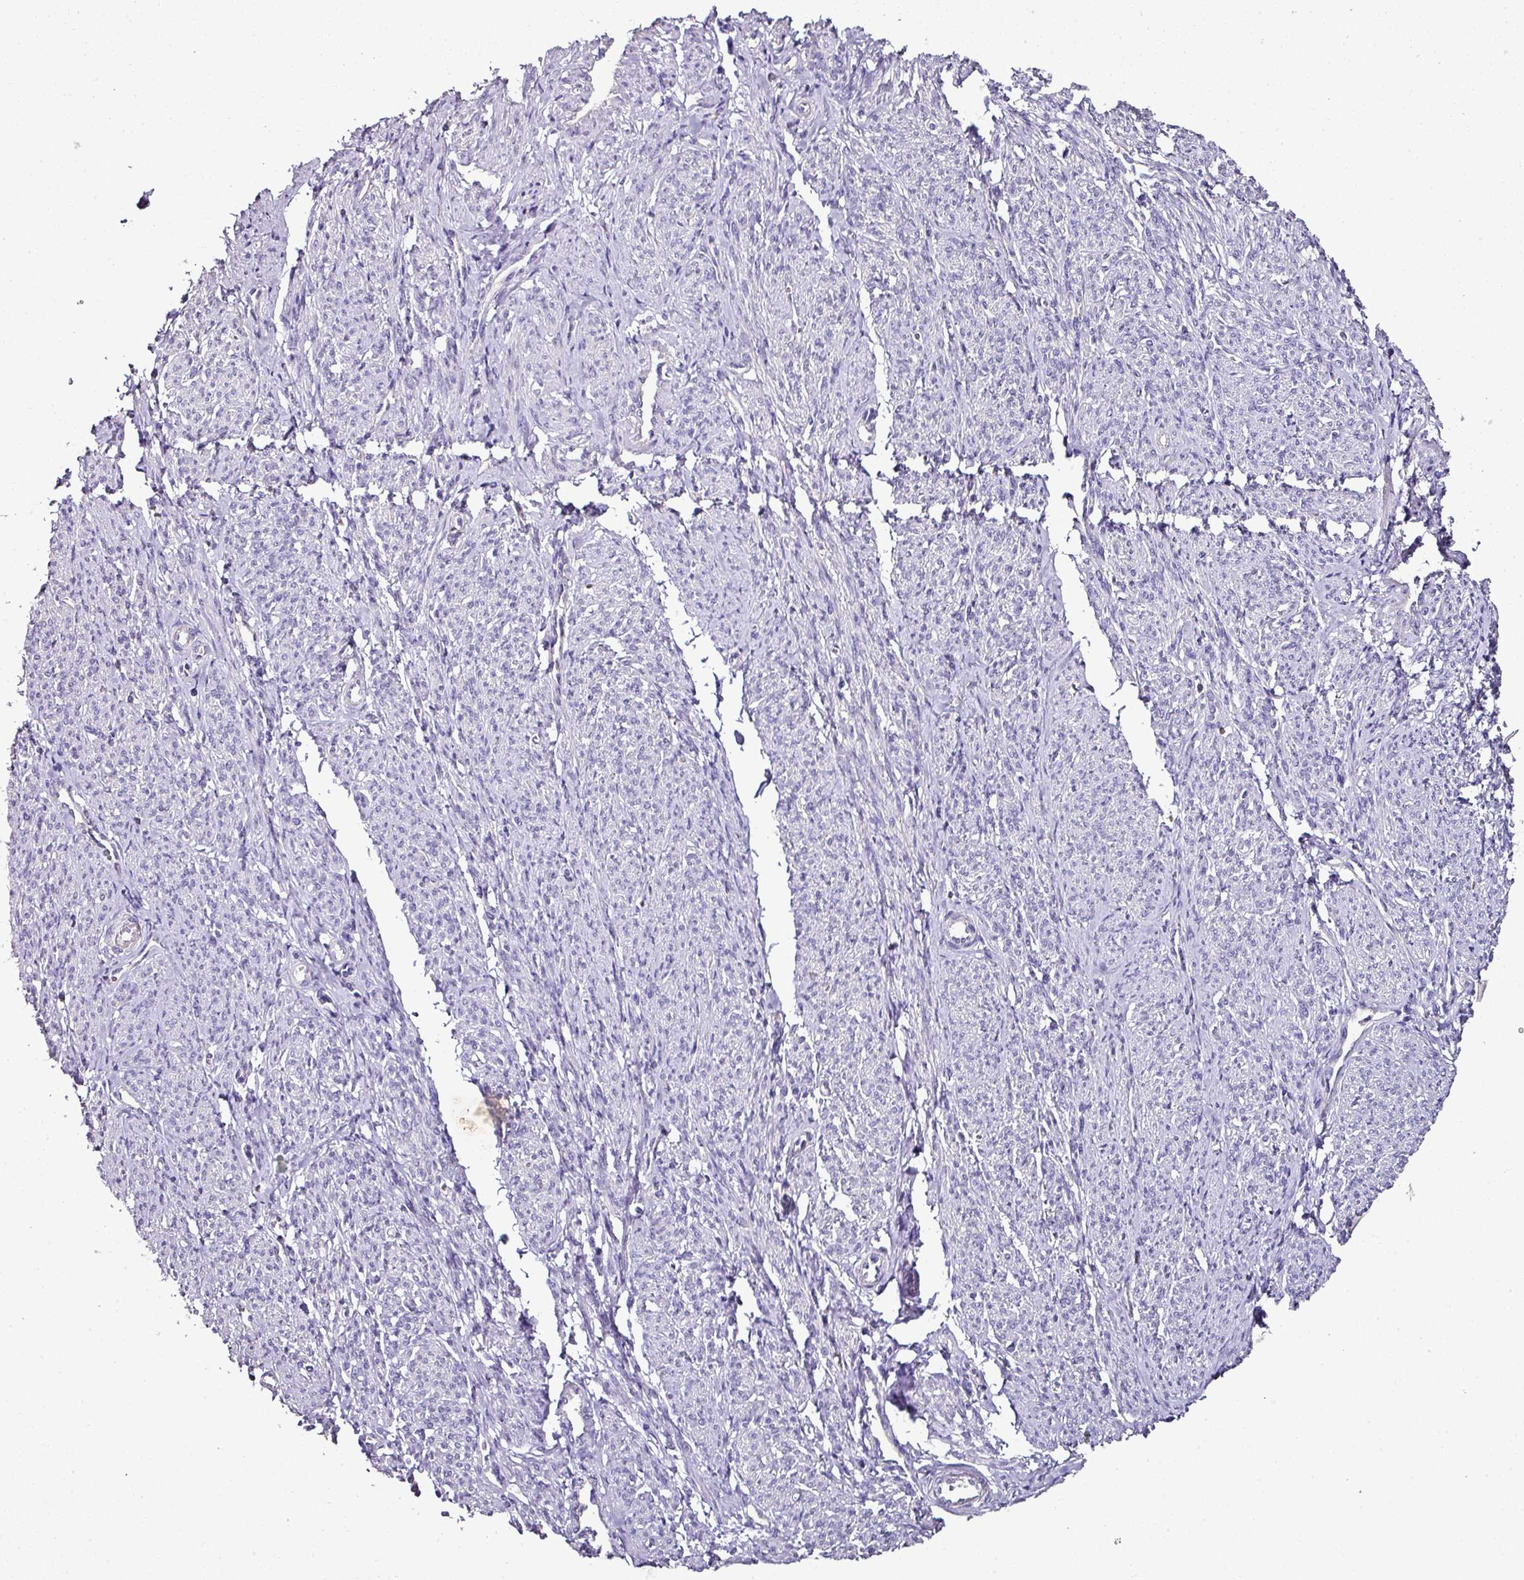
{"staining": {"intensity": "negative", "quantity": "none", "location": "none"}, "tissue": "smooth muscle", "cell_type": "Smooth muscle cells", "image_type": "normal", "snomed": [{"axis": "morphology", "description": "Normal tissue, NOS"}, {"axis": "topography", "description": "Smooth muscle"}], "caption": "Normal smooth muscle was stained to show a protein in brown. There is no significant staining in smooth muscle cells. (Stains: DAB (3,3'-diaminobenzidine) immunohistochemistry with hematoxylin counter stain, Microscopy: brightfield microscopy at high magnification).", "gene": "SKIC2", "patient": {"sex": "female", "age": 65}}